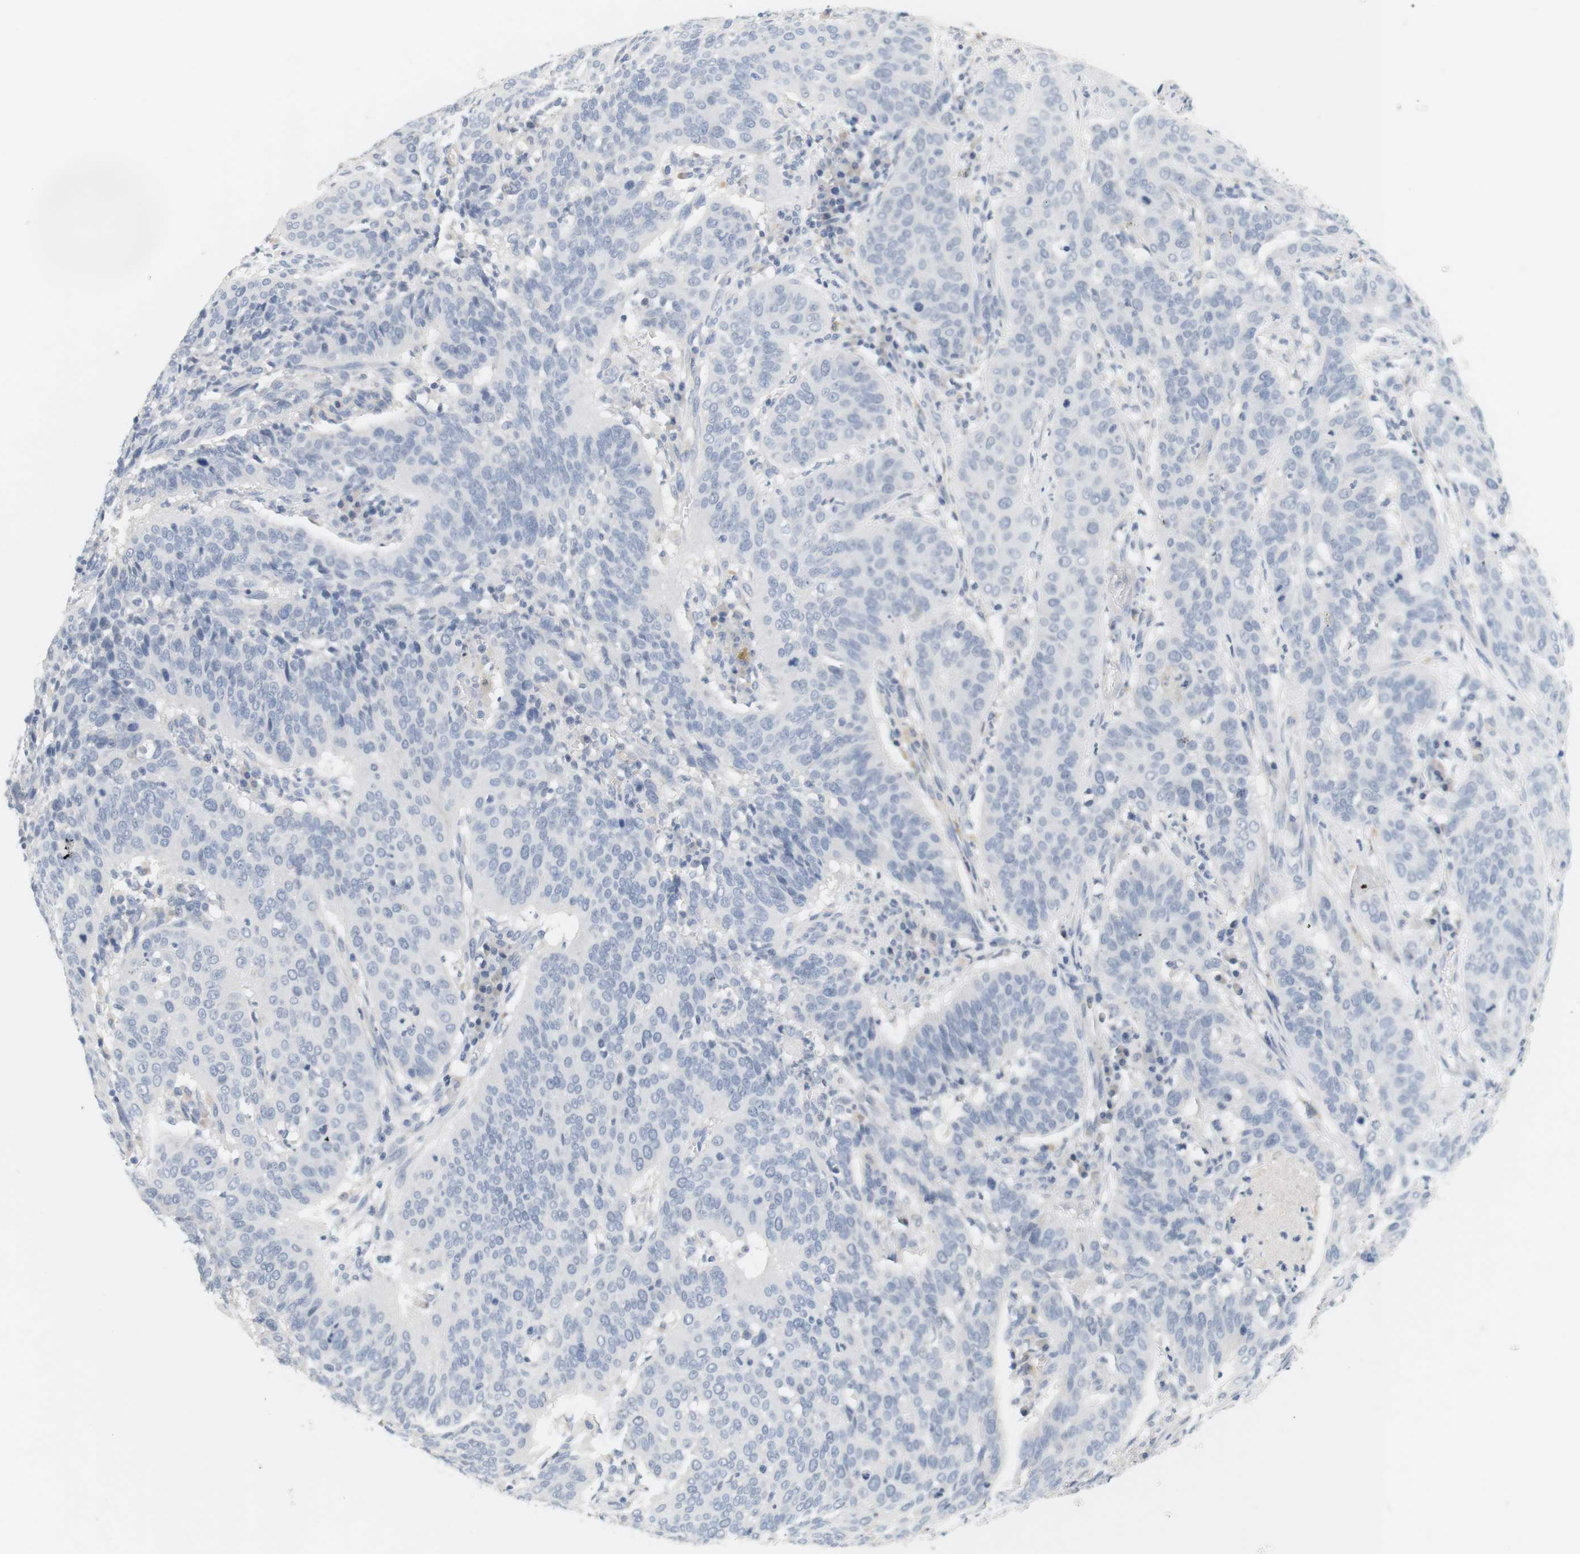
{"staining": {"intensity": "negative", "quantity": "none", "location": "none"}, "tissue": "cervical cancer", "cell_type": "Tumor cells", "image_type": "cancer", "snomed": [{"axis": "morphology", "description": "Normal tissue, NOS"}, {"axis": "morphology", "description": "Squamous cell carcinoma, NOS"}, {"axis": "topography", "description": "Cervix"}], "caption": "An IHC histopathology image of cervical cancer (squamous cell carcinoma) is shown. There is no staining in tumor cells of cervical cancer (squamous cell carcinoma). (DAB immunohistochemistry visualized using brightfield microscopy, high magnification).", "gene": "OPRM1", "patient": {"sex": "female", "age": 39}}